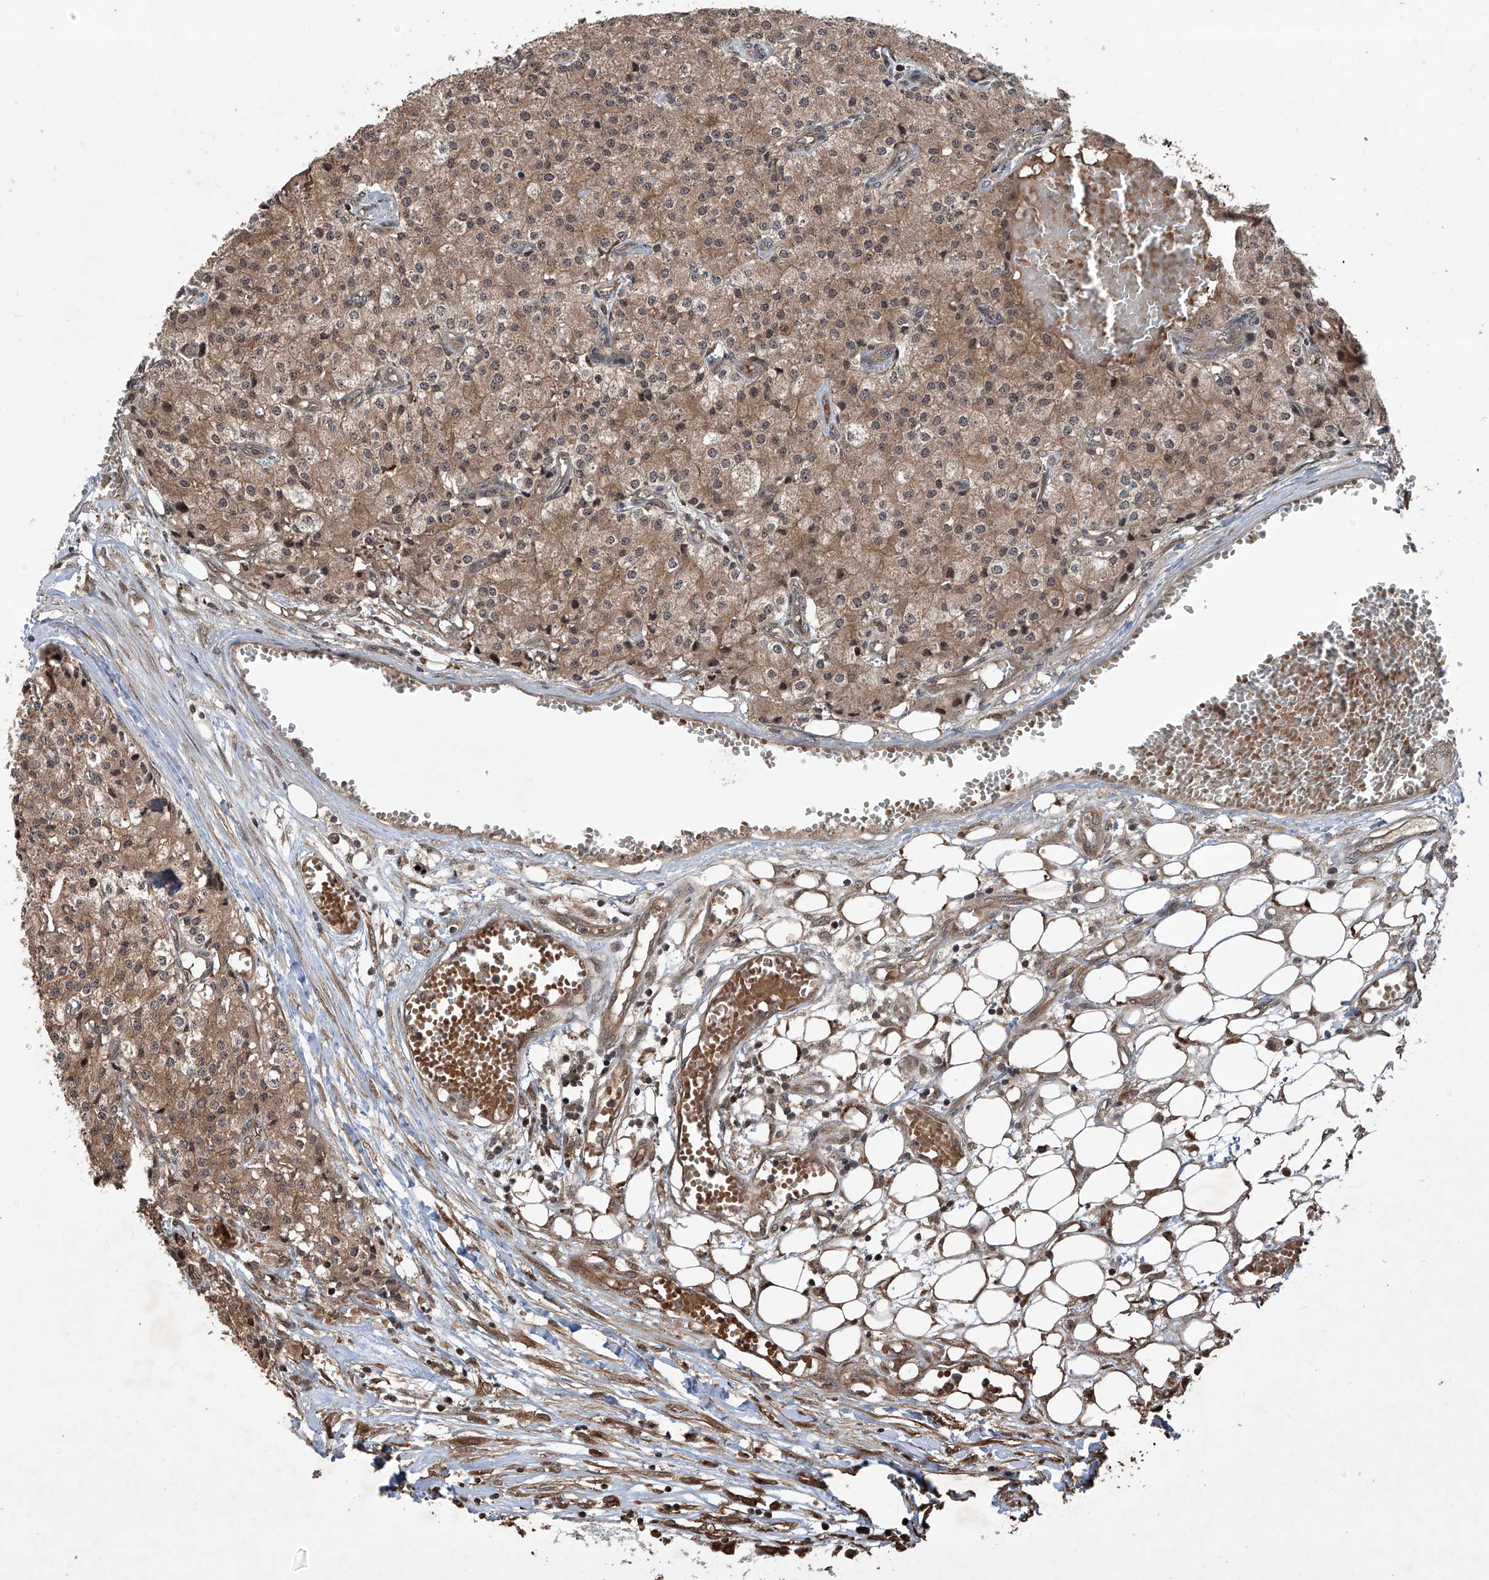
{"staining": {"intensity": "weak", "quantity": ">75%", "location": "cytoplasmic/membranous"}, "tissue": "carcinoid", "cell_type": "Tumor cells", "image_type": "cancer", "snomed": [{"axis": "morphology", "description": "Carcinoid, malignant, NOS"}, {"axis": "topography", "description": "Colon"}], "caption": "A high-resolution micrograph shows IHC staining of carcinoid, which reveals weak cytoplasmic/membranous staining in about >75% of tumor cells.", "gene": "LYSMD4", "patient": {"sex": "female", "age": 52}}